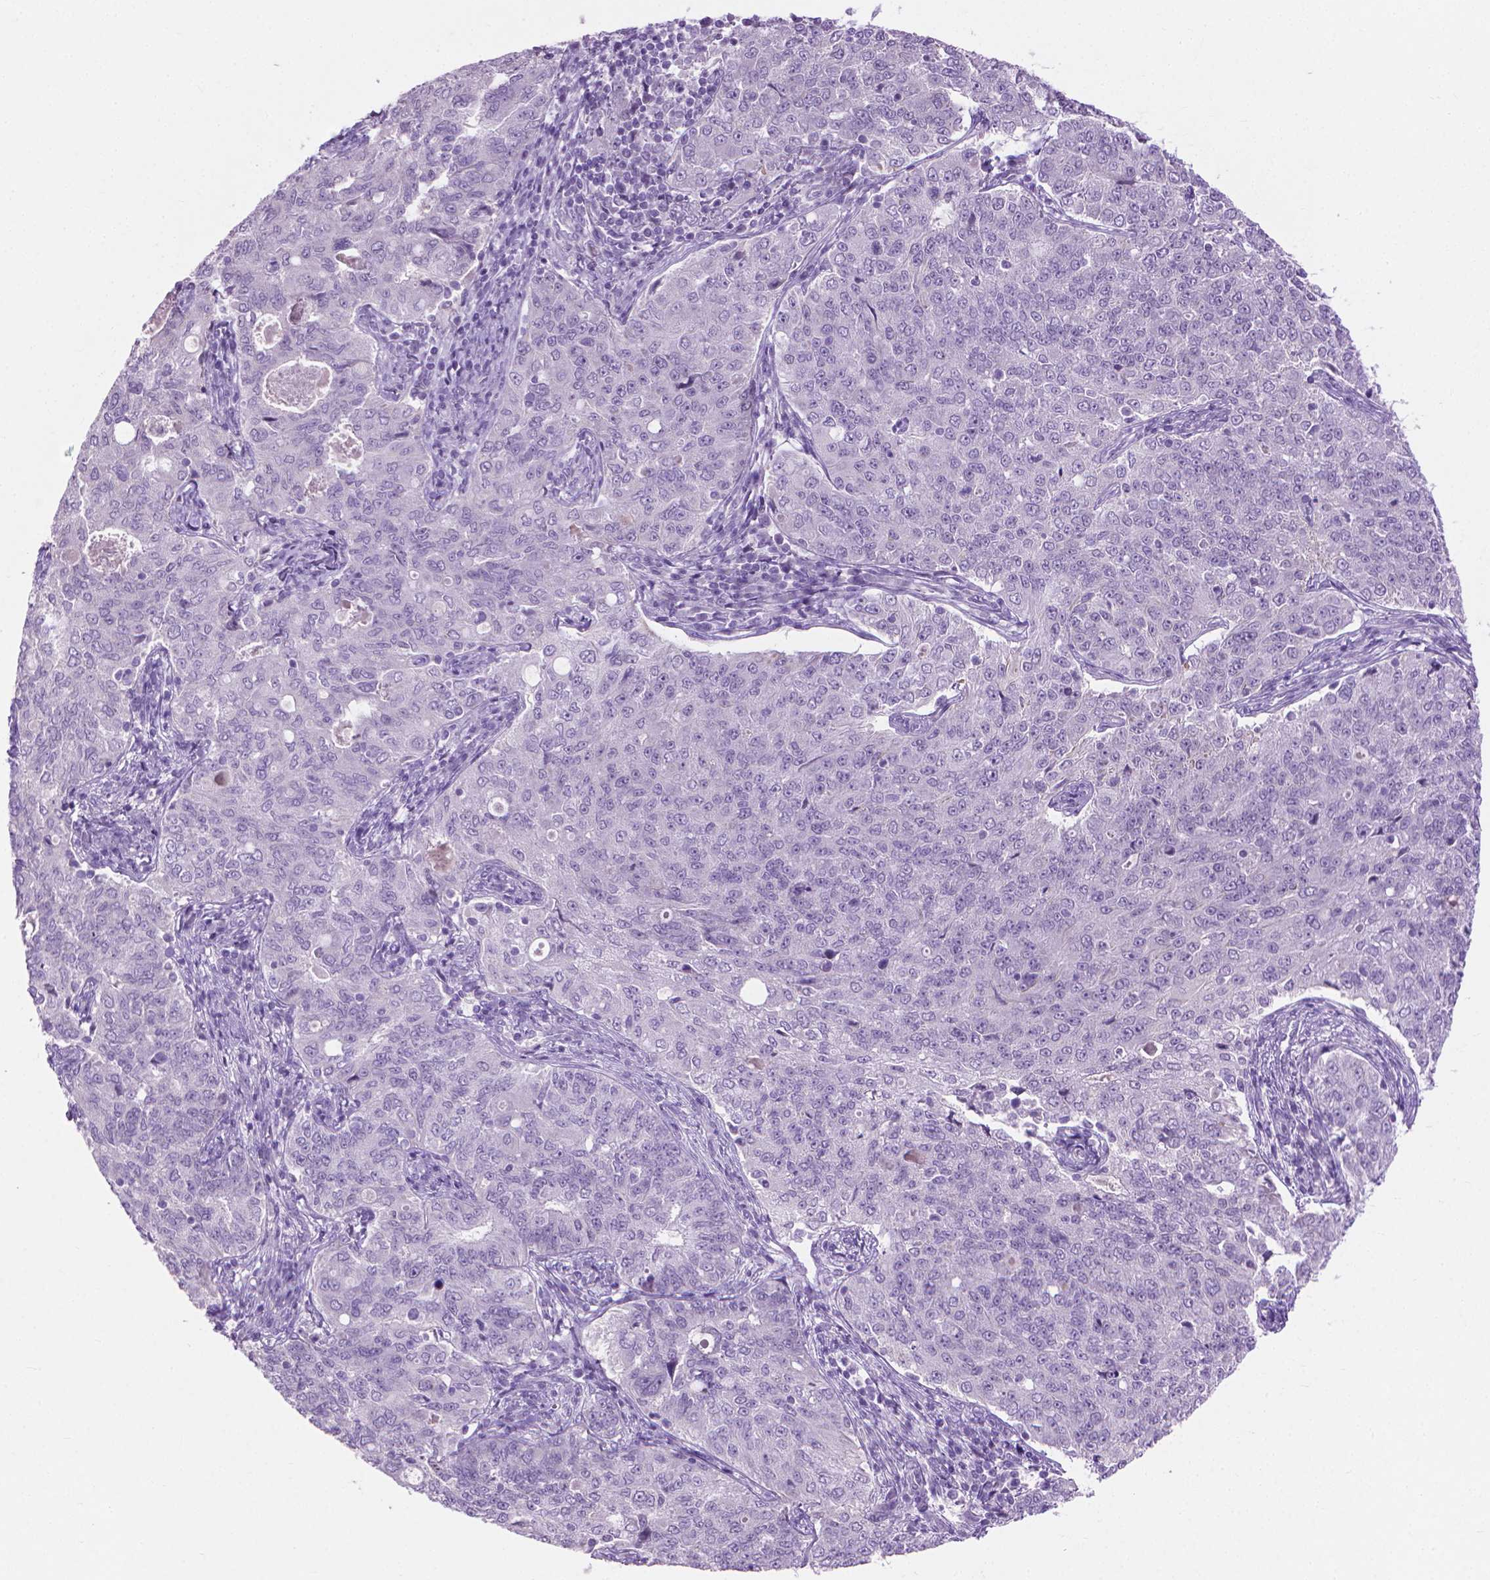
{"staining": {"intensity": "negative", "quantity": "none", "location": "none"}, "tissue": "endometrial cancer", "cell_type": "Tumor cells", "image_type": "cancer", "snomed": [{"axis": "morphology", "description": "Adenocarcinoma, NOS"}, {"axis": "topography", "description": "Endometrium"}], "caption": "IHC of human endometrial adenocarcinoma shows no expression in tumor cells. (DAB (3,3'-diaminobenzidine) immunohistochemistry (IHC), high magnification).", "gene": "KRT73", "patient": {"sex": "female", "age": 43}}